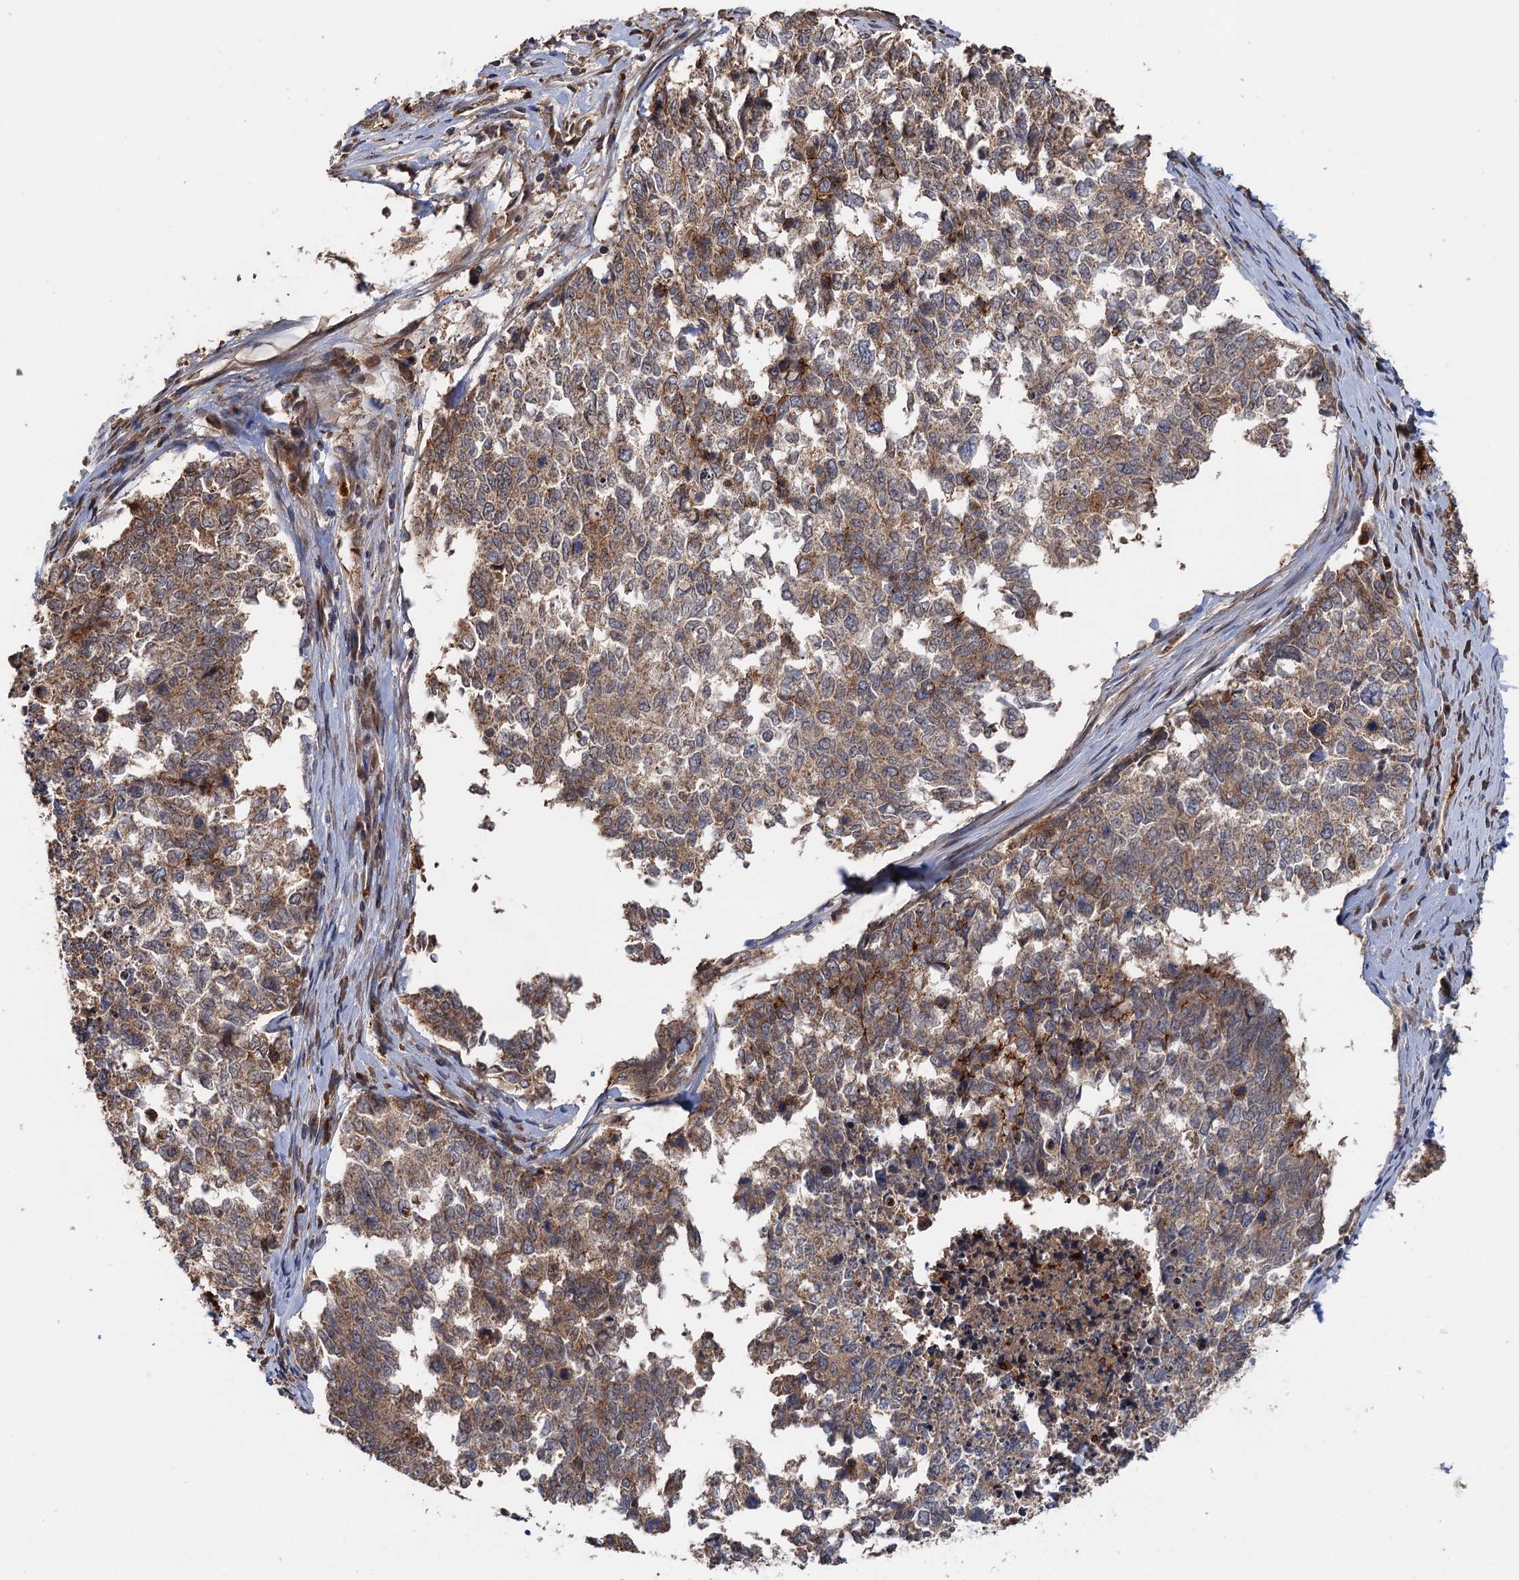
{"staining": {"intensity": "moderate", "quantity": ">75%", "location": "cytoplasmic/membranous"}, "tissue": "cervical cancer", "cell_type": "Tumor cells", "image_type": "cancer", "snomed": [{"axis": "morphology", "description": "Squamous cell carcinoma, NOS"}, {"axis": "topography", "description": "Cervix"}], "caption": "Immunohistochemical staining of human squamous cell carcinoma (cervical) shows medium levels of moderate cytoplasmic/membranous staining in about >75% of tumor cells. Nuclei are stained in blue.", "gene": "SNX32", "patient": {"sex": "female", "age": 63}}